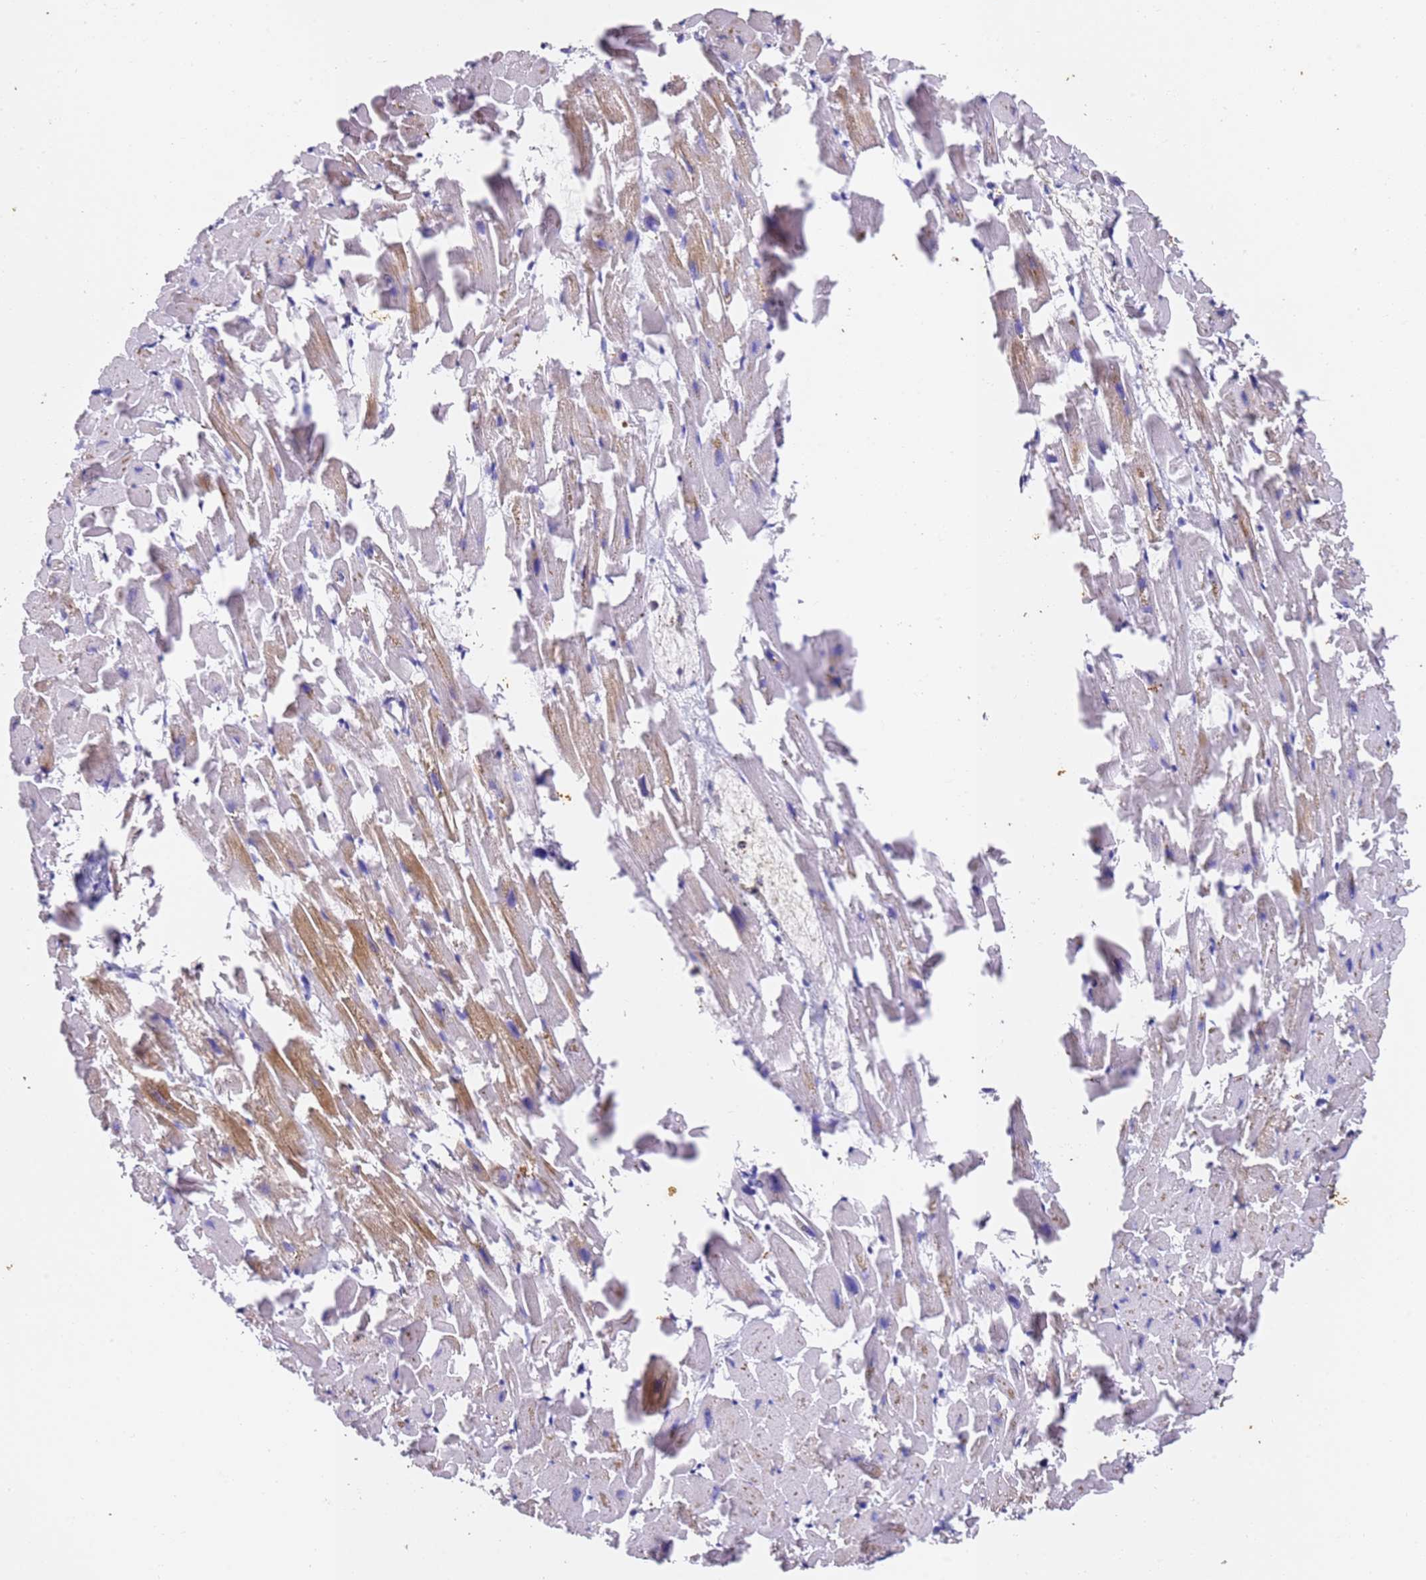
{"staining": {"intensity": "moderate", "quantity": "25%-75%", "location": "cytoplasmic/membranous"}, "tissue": "heart muscle", "cell_type": "Cardiomyocytes", "image_type": "normal", "snomed": [{"axis": "morphology", "description": "Normal tissue, NOS"}, {"axis": "topography", "description": "Heart"}], "caption": "IHC of unremarkable human heart muscle demonstrates medium levels of moderate cytoplasmic/membranous expression in about 25%-75% of cardiomyocytes.", "gene": "ZNF671", "patient": {"sex": "female", "age": 64}}